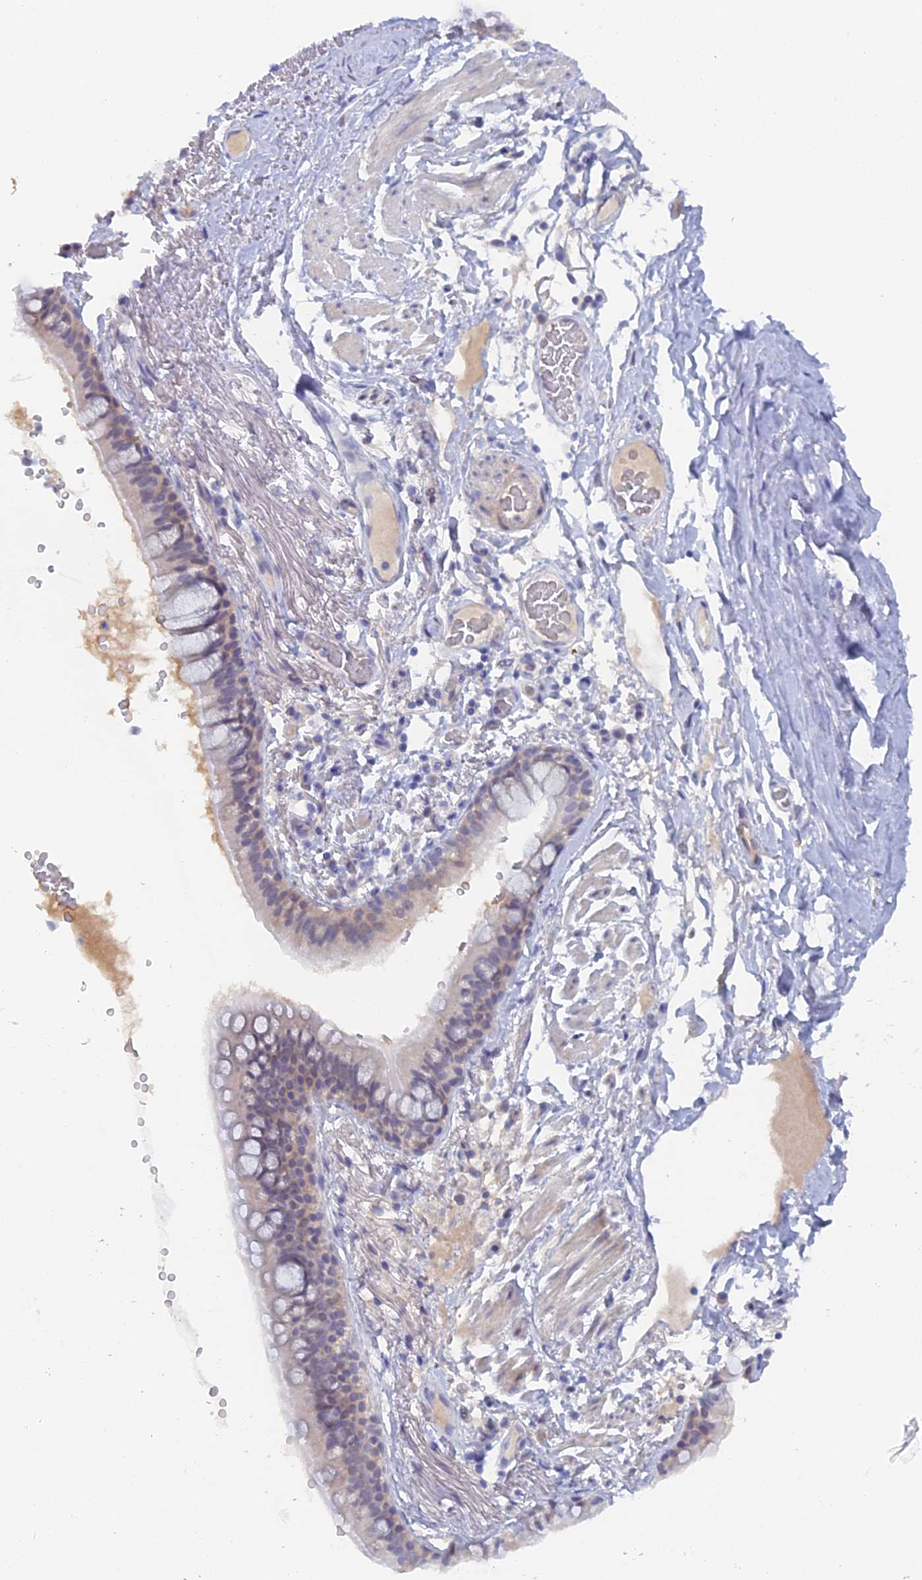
{"staining": {"intensity": "weak", "quantity": "25%-75%", "location": "cytoplasmic/membranous"}, "tissue": "bronchus", "cell_type": "Respiratory epithelial cells", "image_type": "normal", "snomed": [{"axis": "morphology", "description": "Normal tissue, NOS"}, {"axis": "topography", "description": "Lymph node"}, {"axis": "topography", "description": "Bronchus"}], "caption": "DAB immunohistochemical staining of benign human bronchus reveals weak cytoplasmic/membranous protein positivity in about 25%-75% of respiratory epithelial cells.", "gene": "DACT3", "patient": {"sex": "male", "age": 63}}